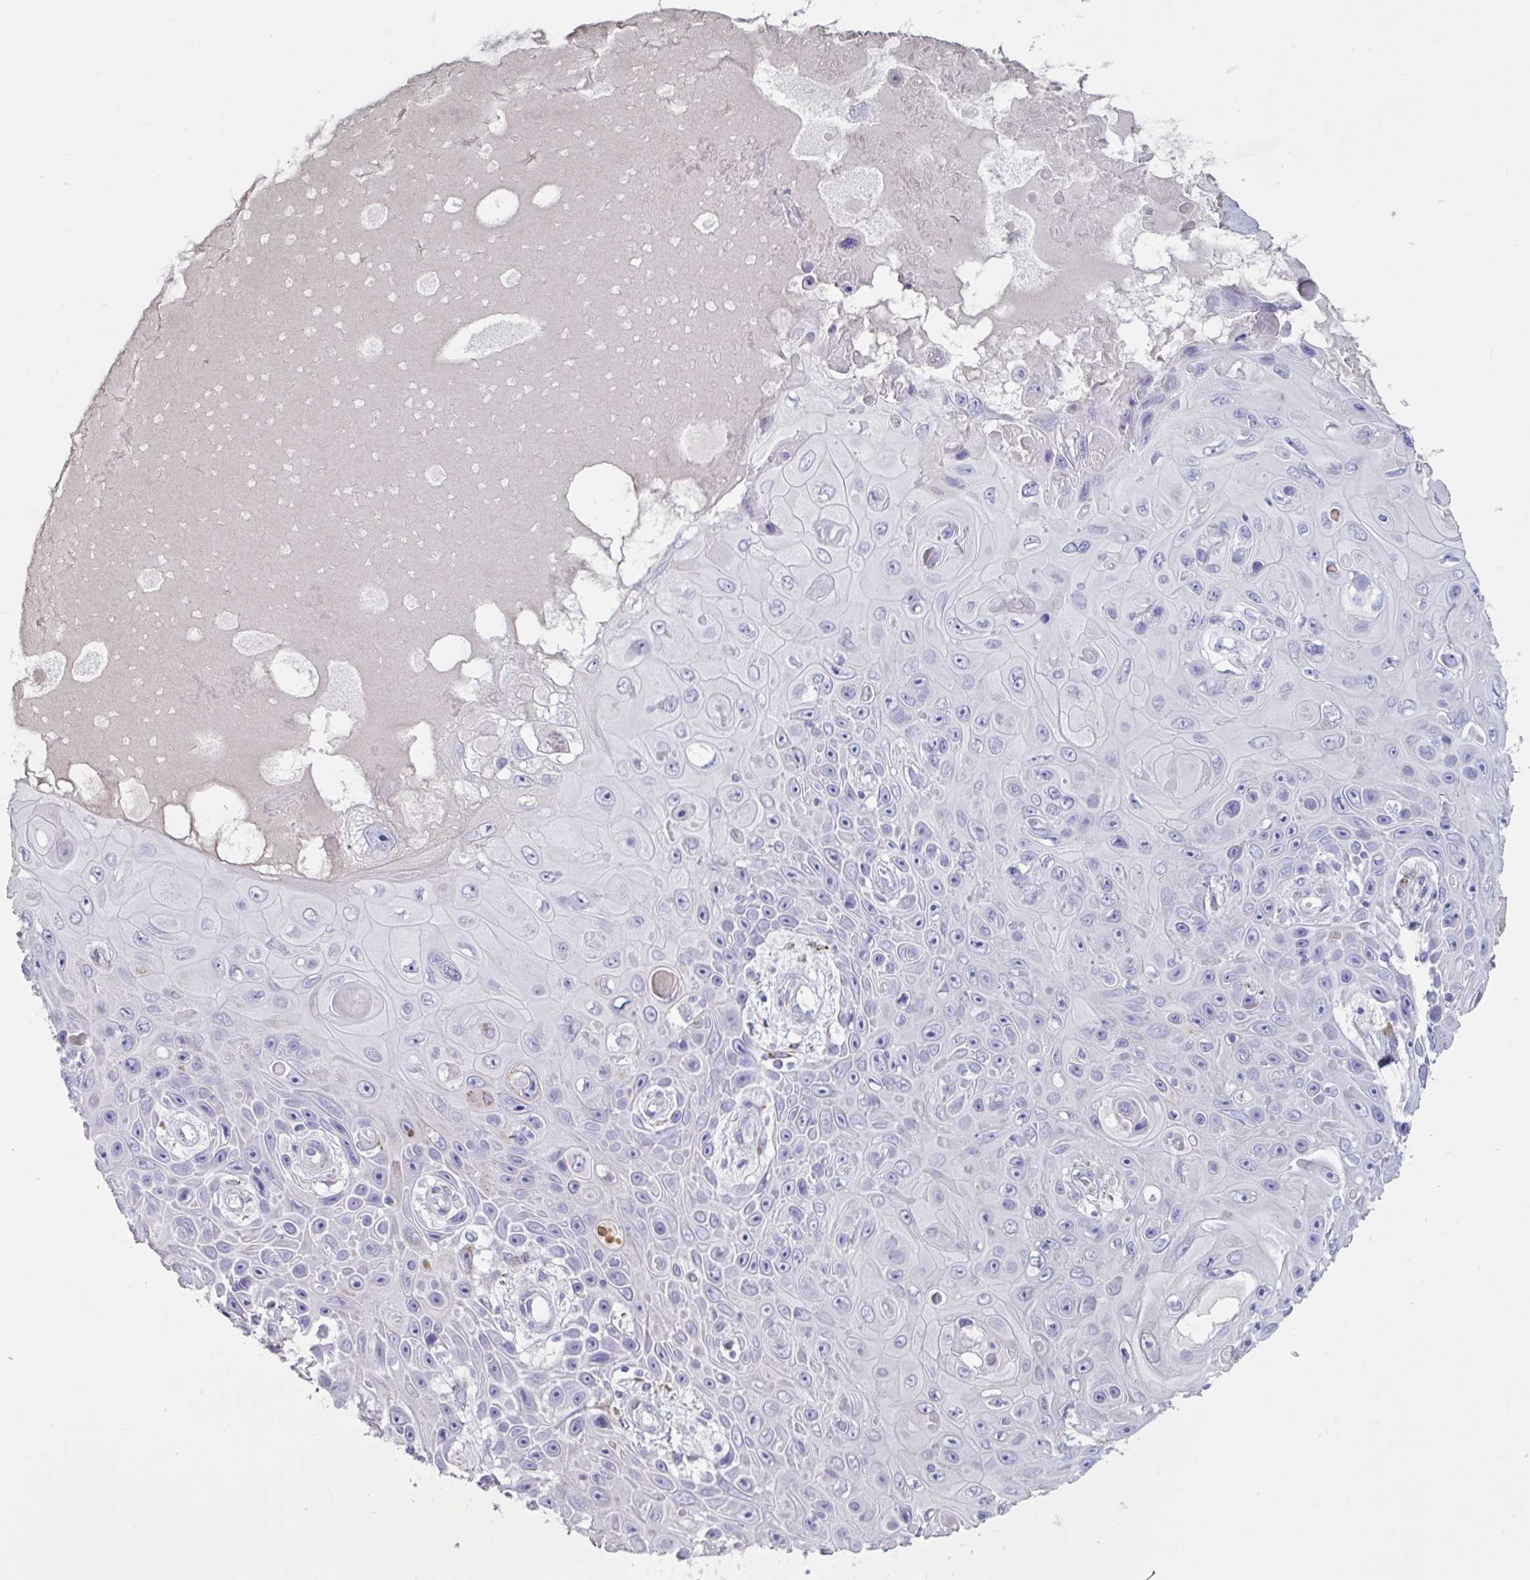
{"staining": {"intensity": "negative", "quantity": "none", "location": "none"}, "tissue": "skin cancer", "cell_type": "Tumor cells", "image_type": "cancer", "snomed": [{"axis": "morphology", "description": "Squamous cell carcinoma, NOS"}, {"axis": "topography", "description": "Skin"}], "caption": "High power microscopy micrograph of an immunohistochemistry image of squamous cell carcinoma (skin), revealing no significant staining in tumor cells. (DAB (3,3'-diaminobenzidine) IHC, high magnification).", "gene": "TNNC1", "patient": {"sex": "male", "age": 82}}